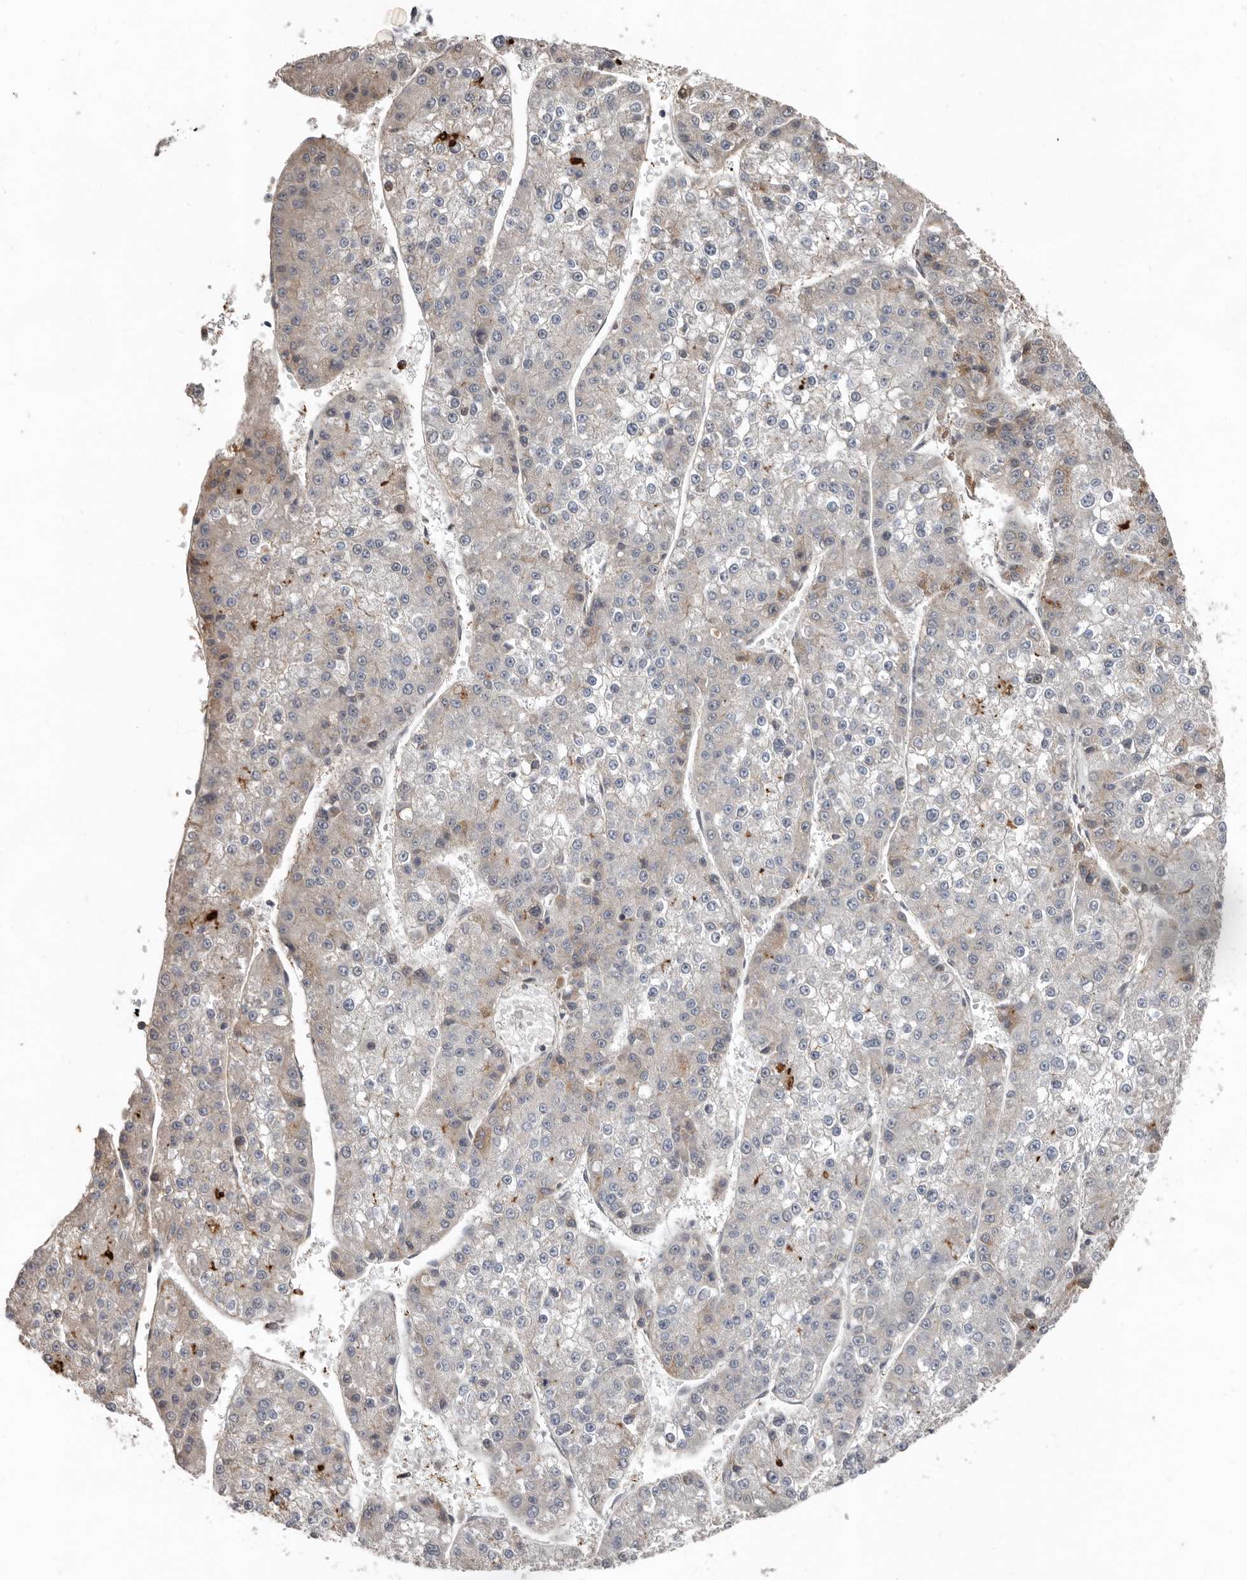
{"staining": {"intensity": "negative", "quantity": "none", "location": "none"}, "tissue": "liver cancer", "cell_type": "Tumor cells", "image_type": "cancer", "snomed": [{"axis": "morphology", "description": "Carcinoma, Hepatocellular, NOS"}, {"axis": "topography", "description": "Liver"}], "caption": "Tumor cells show no significant expression in liver cancer.", "gene": "LRGUK", "patient": {"sex": "female", "age": 73}}